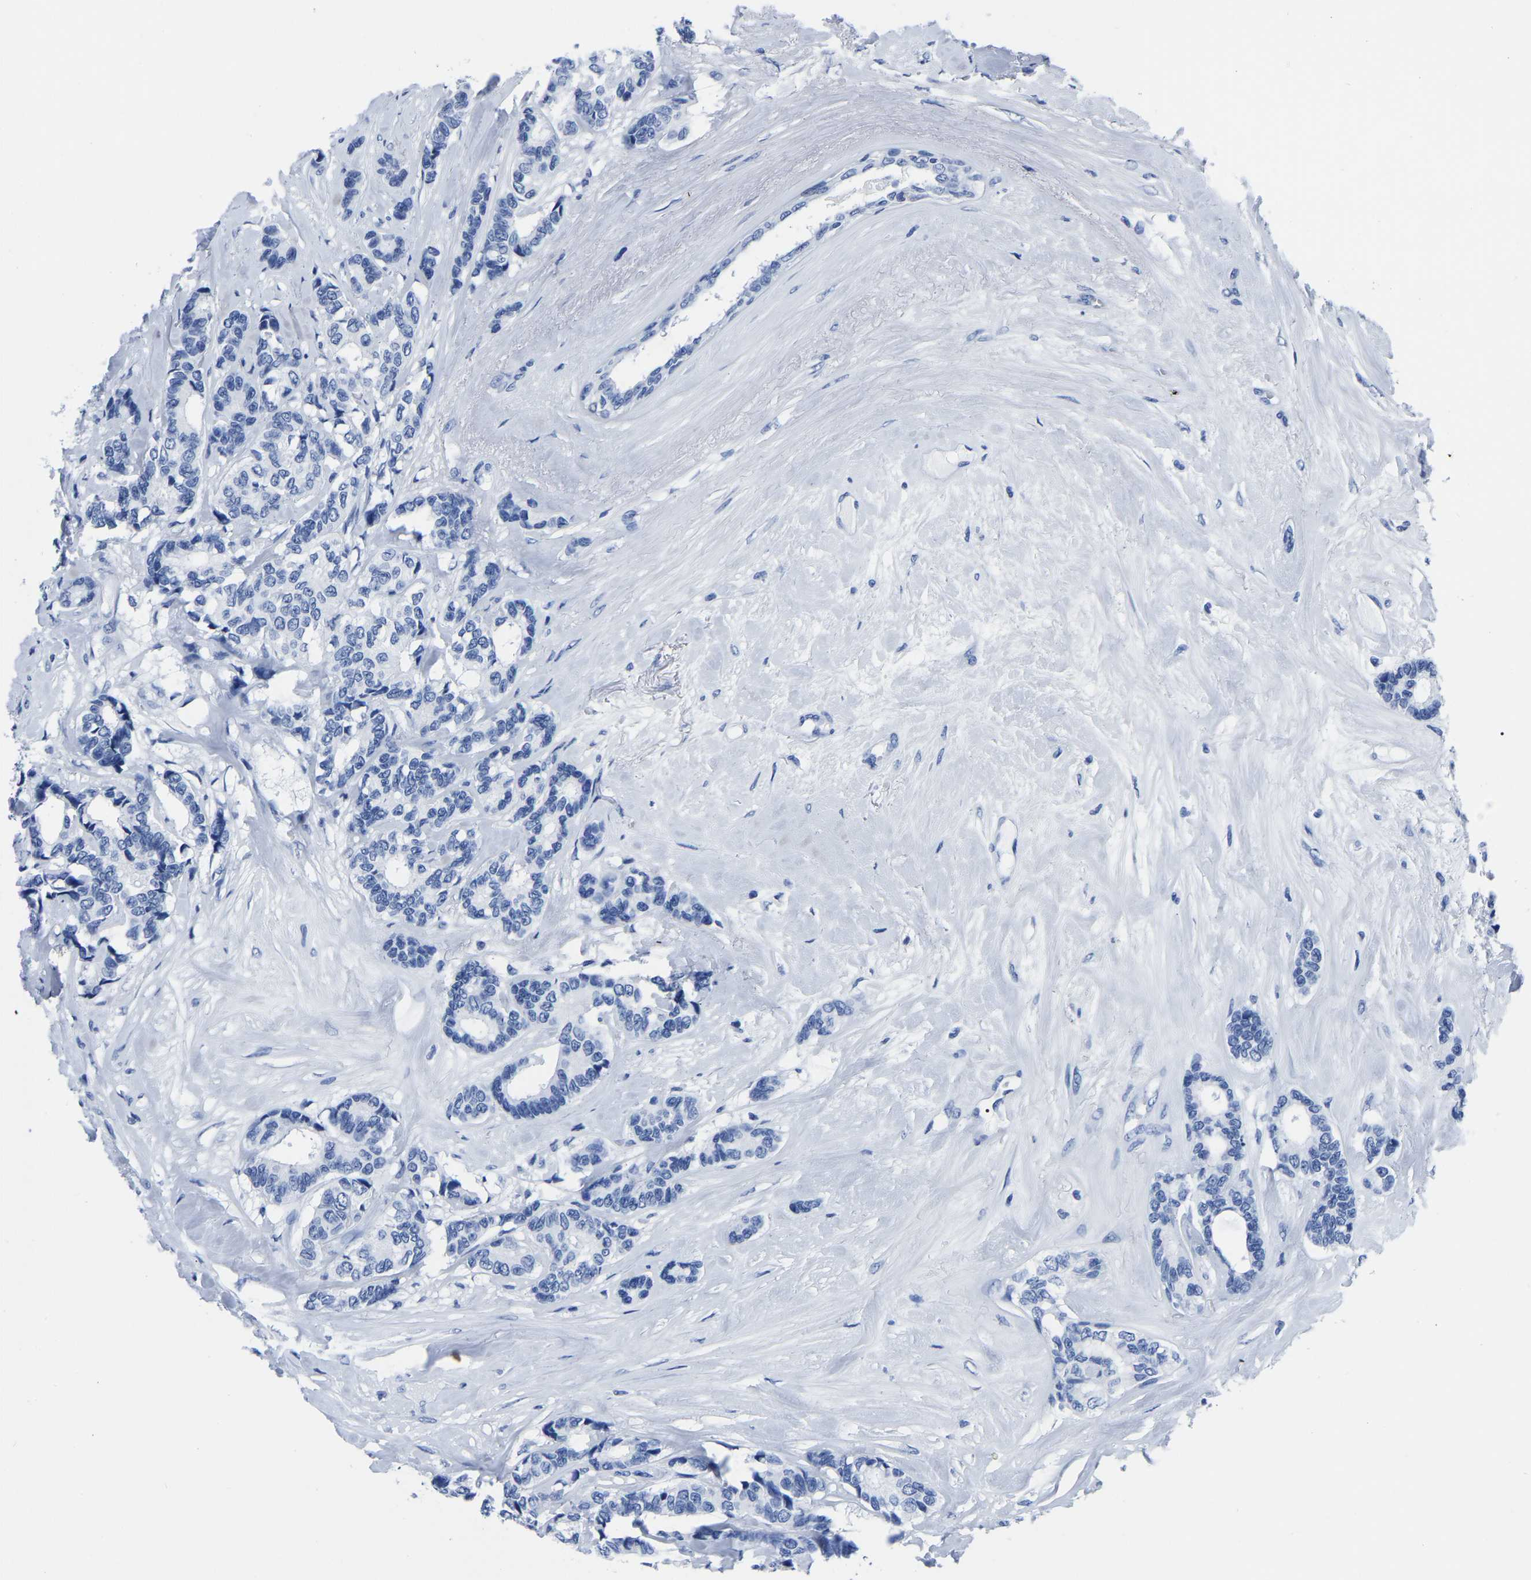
{"staining": {"intensity": "negative", "quantity": "none", "location": "none"}, "tissue": "breast cancer", "cell_type": "Tumor cells", "image_type": "cancer", "snomed": [{"axis": "morphology", "description": "Duct carcinoma"}, {"axis": "topography", "description": "Breast"}], "caption": "This is an IHC image of human infiltrating ductal carcinoma (breast). There is no positivity in tumor cells.", "gene": "IMPG2", "patient": {"sex": "female", "age": 87}}